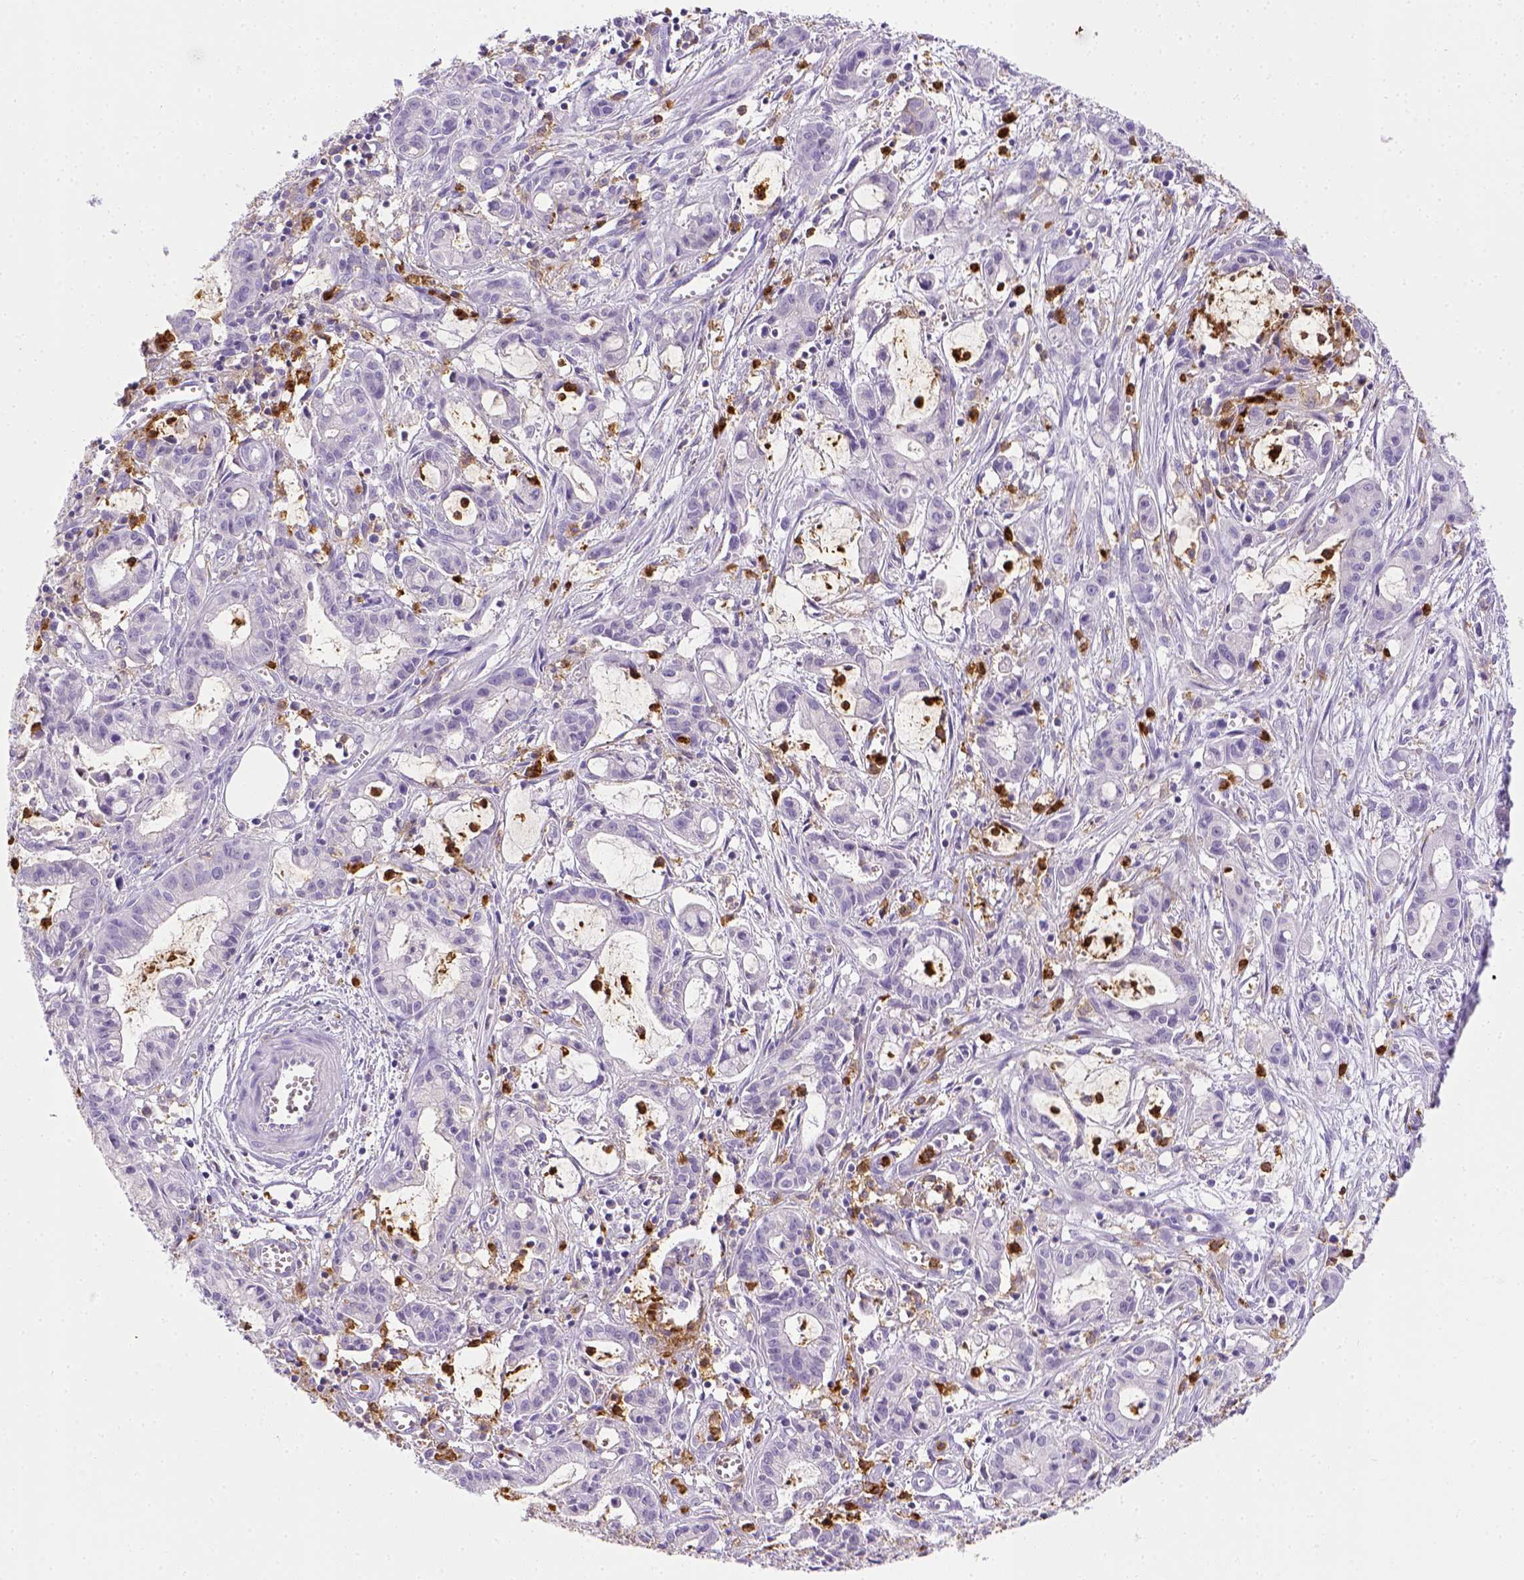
{"staining": {"intensity": "negative", "quantity": "none", "location": "none"}, "tissue": "pancreatic cancer", "cell_type": "Tumor cells", "image_type": "cancer", "snomed": [{"axis": "morphology", "description": "Adenocarcinoma, NOS"}, {"axis": "topography", "description": "Pancreas"}], "caption": "Protein analysis of pancreatic cancer demonstrates no significant positivity in tumor cells.", "gene": "ITGAM", "patient": {"sex": "male", "age": 48}}